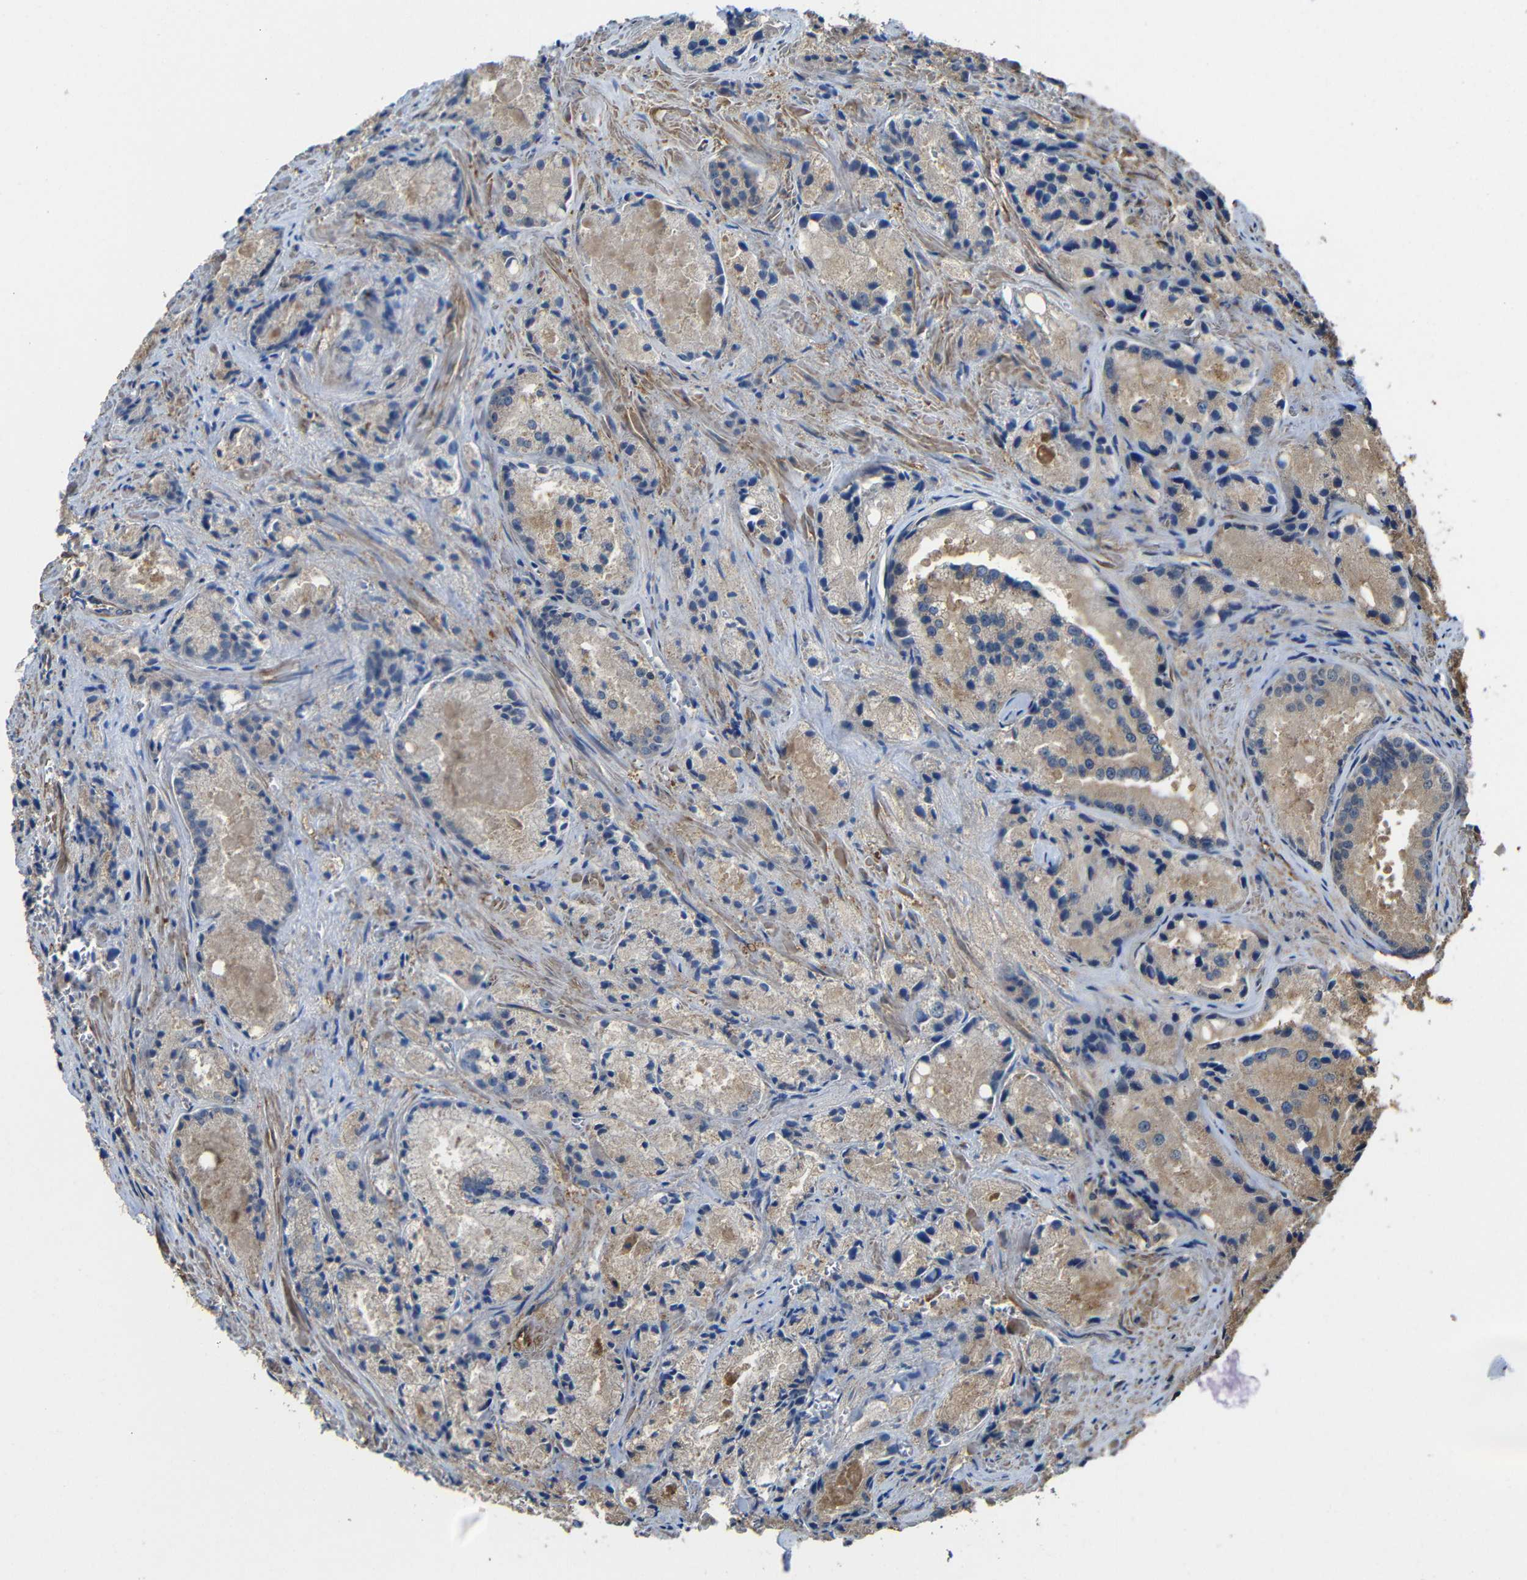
{"staining": {"intensity": "weak", "quantity": ">75%", "location": "cytoplasmic/membranous"}, "tissue": "prostate cancer", "cell_type": "Tumor cells", "image_type": "cancer", "snomed": [{"axis": "morphology", "description": "Adenocarcinoma, Low grade"}, {"axis": "topography", "description": "Prostate"}], "caption": "Weak cytoplasmic/membranous expression for a protein is seen in about >75% of tumor cells of prostate cancer using immunohistochemistry.", "gene": "GDI1", "patient": {"sex": "male", "age": 64}}